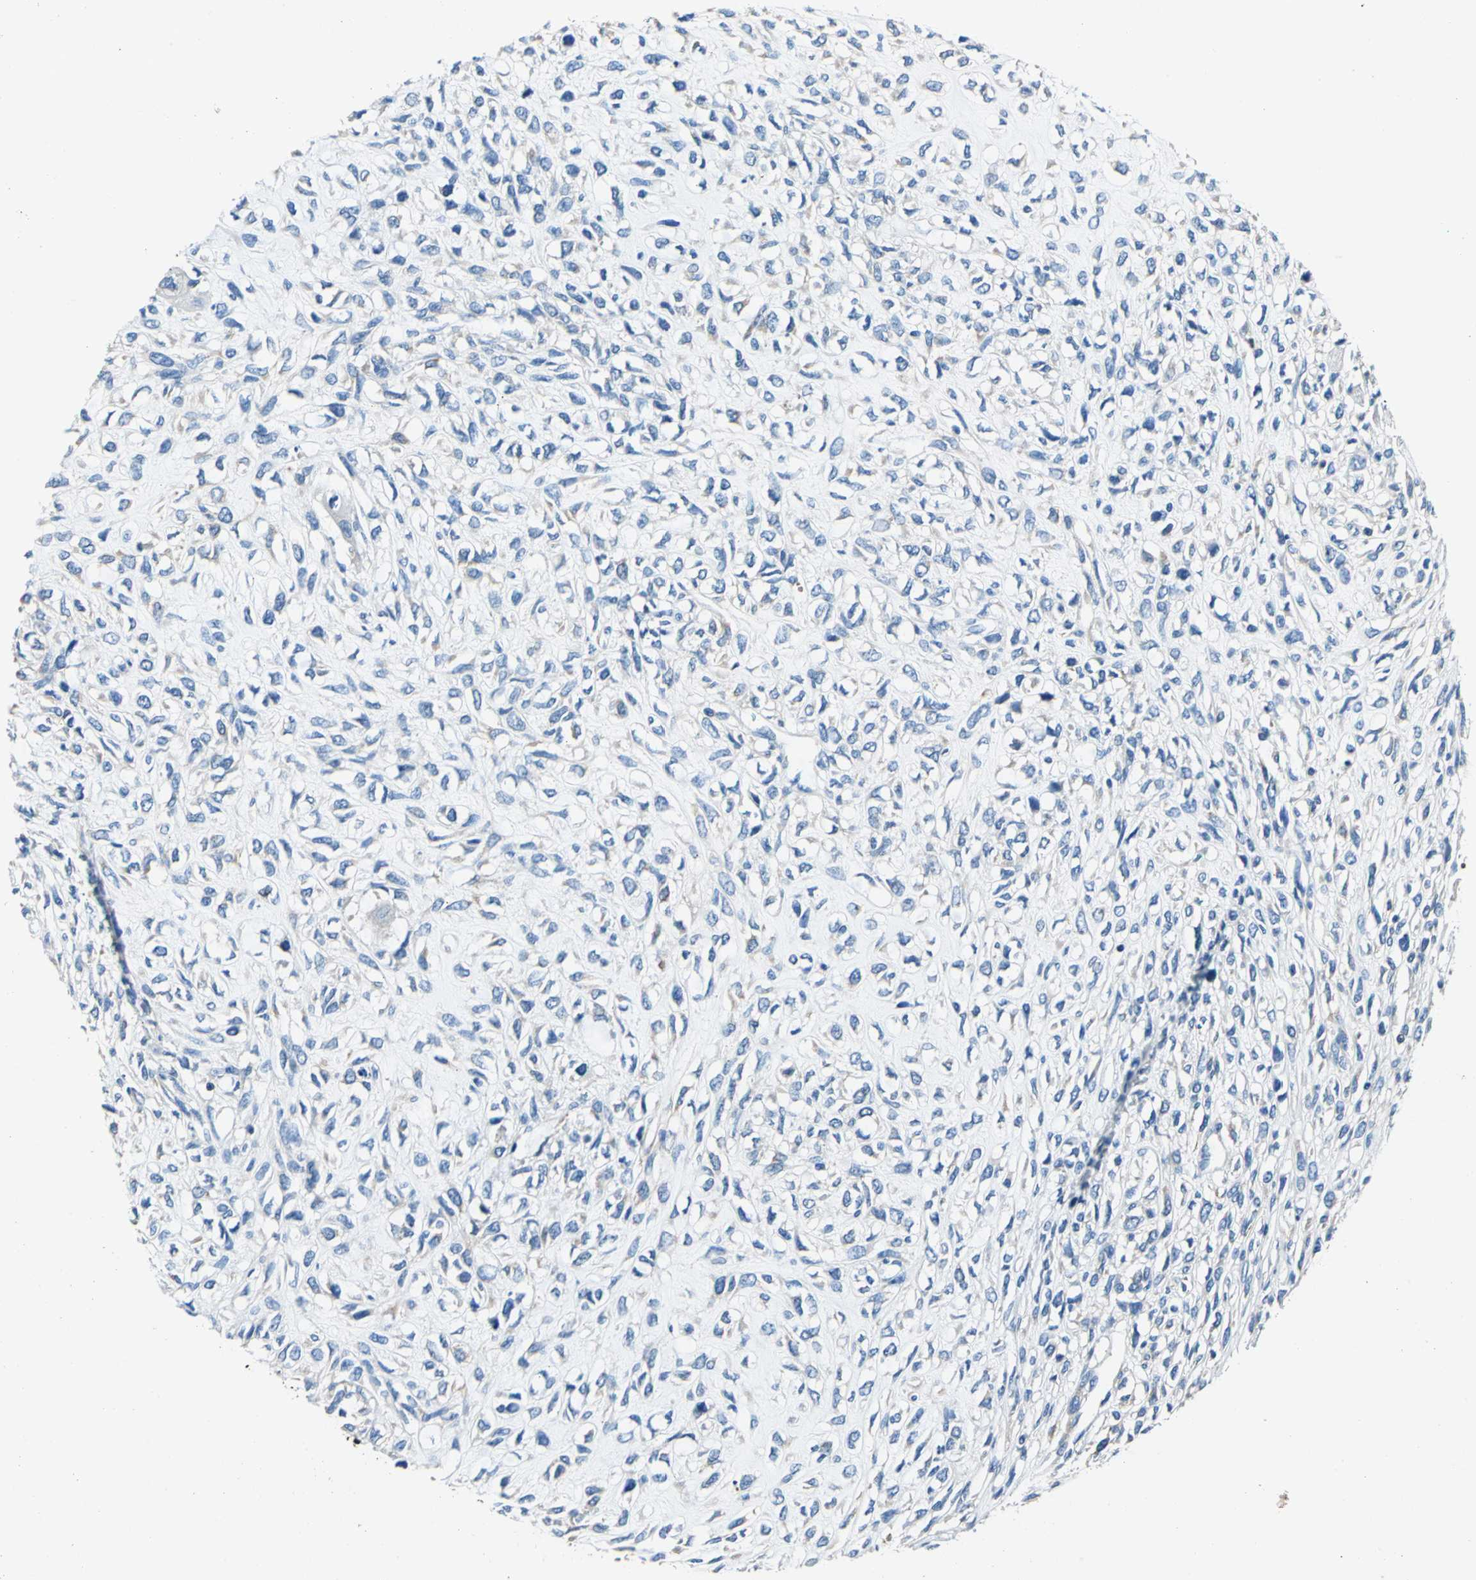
{"staining": {"intensity": "weak", "quantity": "25%-75%", "location": "cytoplasmic/membranous"}, "tissue": "head and neck cancer", "cell_type": "Tumor cells", "image_type": "cancer", "snomed": [{"axis": "morphology", "description": "Necrosis, NOS"}, {"axis": "morphology", "description": "Neoplasm, malignant, NOS"}, {"axis": "topography", "description": "Salivary gland"}, {"axis": "topography", "description": "Head-Neck"}], "caption": "Malignant neoplasm (head and neck) stained for a protein (brown) demonstrates weak cytoplasmic/membranous positive positivity in approximately 25%-75% of tumor cells.", "gene": "SEPTIN6", "patient": {"sex": "male", "age": 43}}